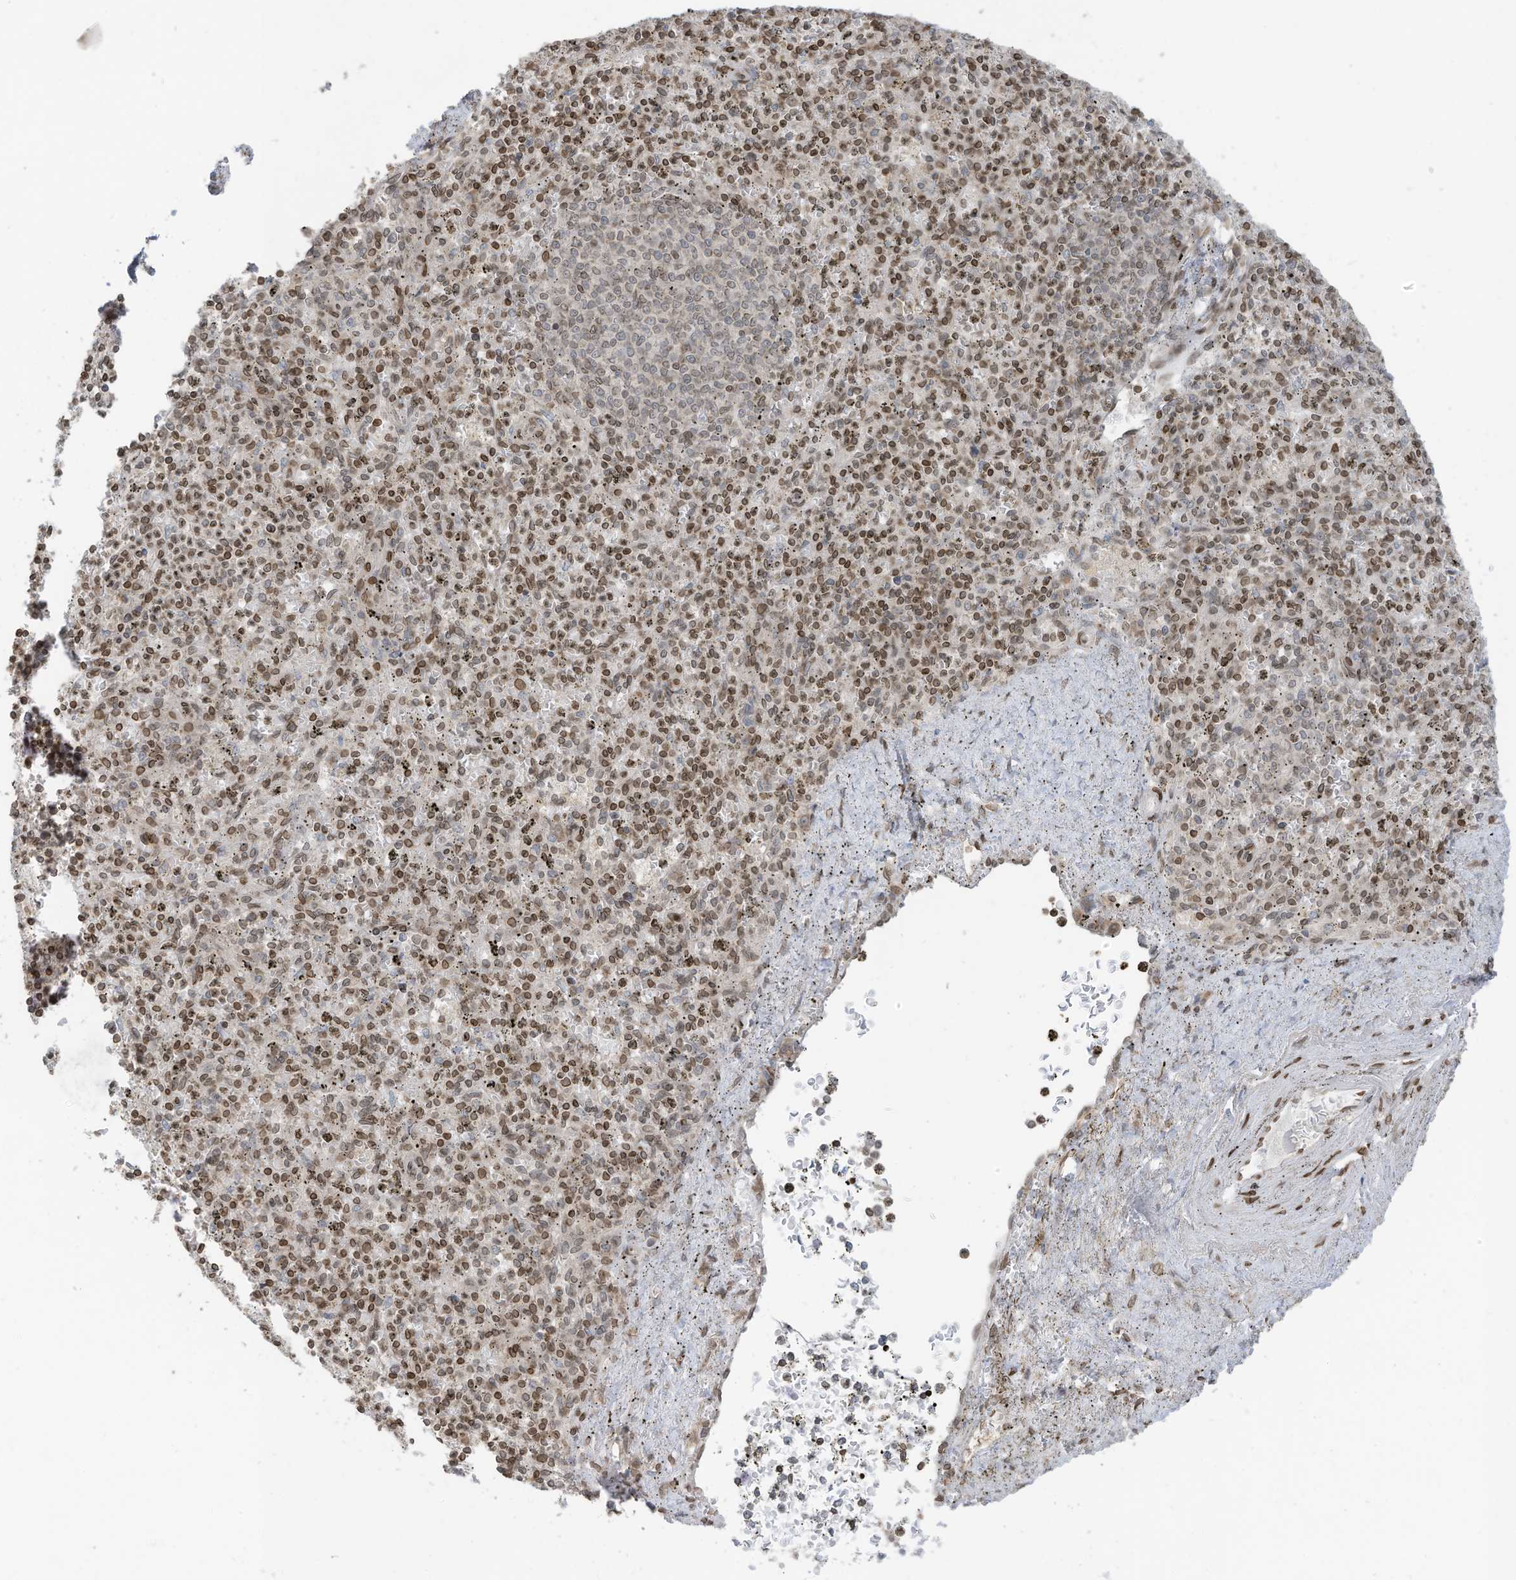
{"staining": {"intensity": "moderate", "quantity": "25%-75%", "location": "cytoplasmic/membranous,nuclear"}, "tissue": "spleen", "cell_type": "Cells in red pulp", "image_type": "normal", "snomed": [{"axis": "morphology", "description": "Normal tissue, NOS"}, {"axis": "topography", "description": "Spleen"}], "caption": "The photomicrograph reveals immunohistochemical staining of unremarkable spleen. There is moderate cytoplasmic/membranous,nuclear staining is present in about 25%-75% of cells in red pulp.", "gene": "RABL3", "patient": {"sex": "male", "age": 72}}